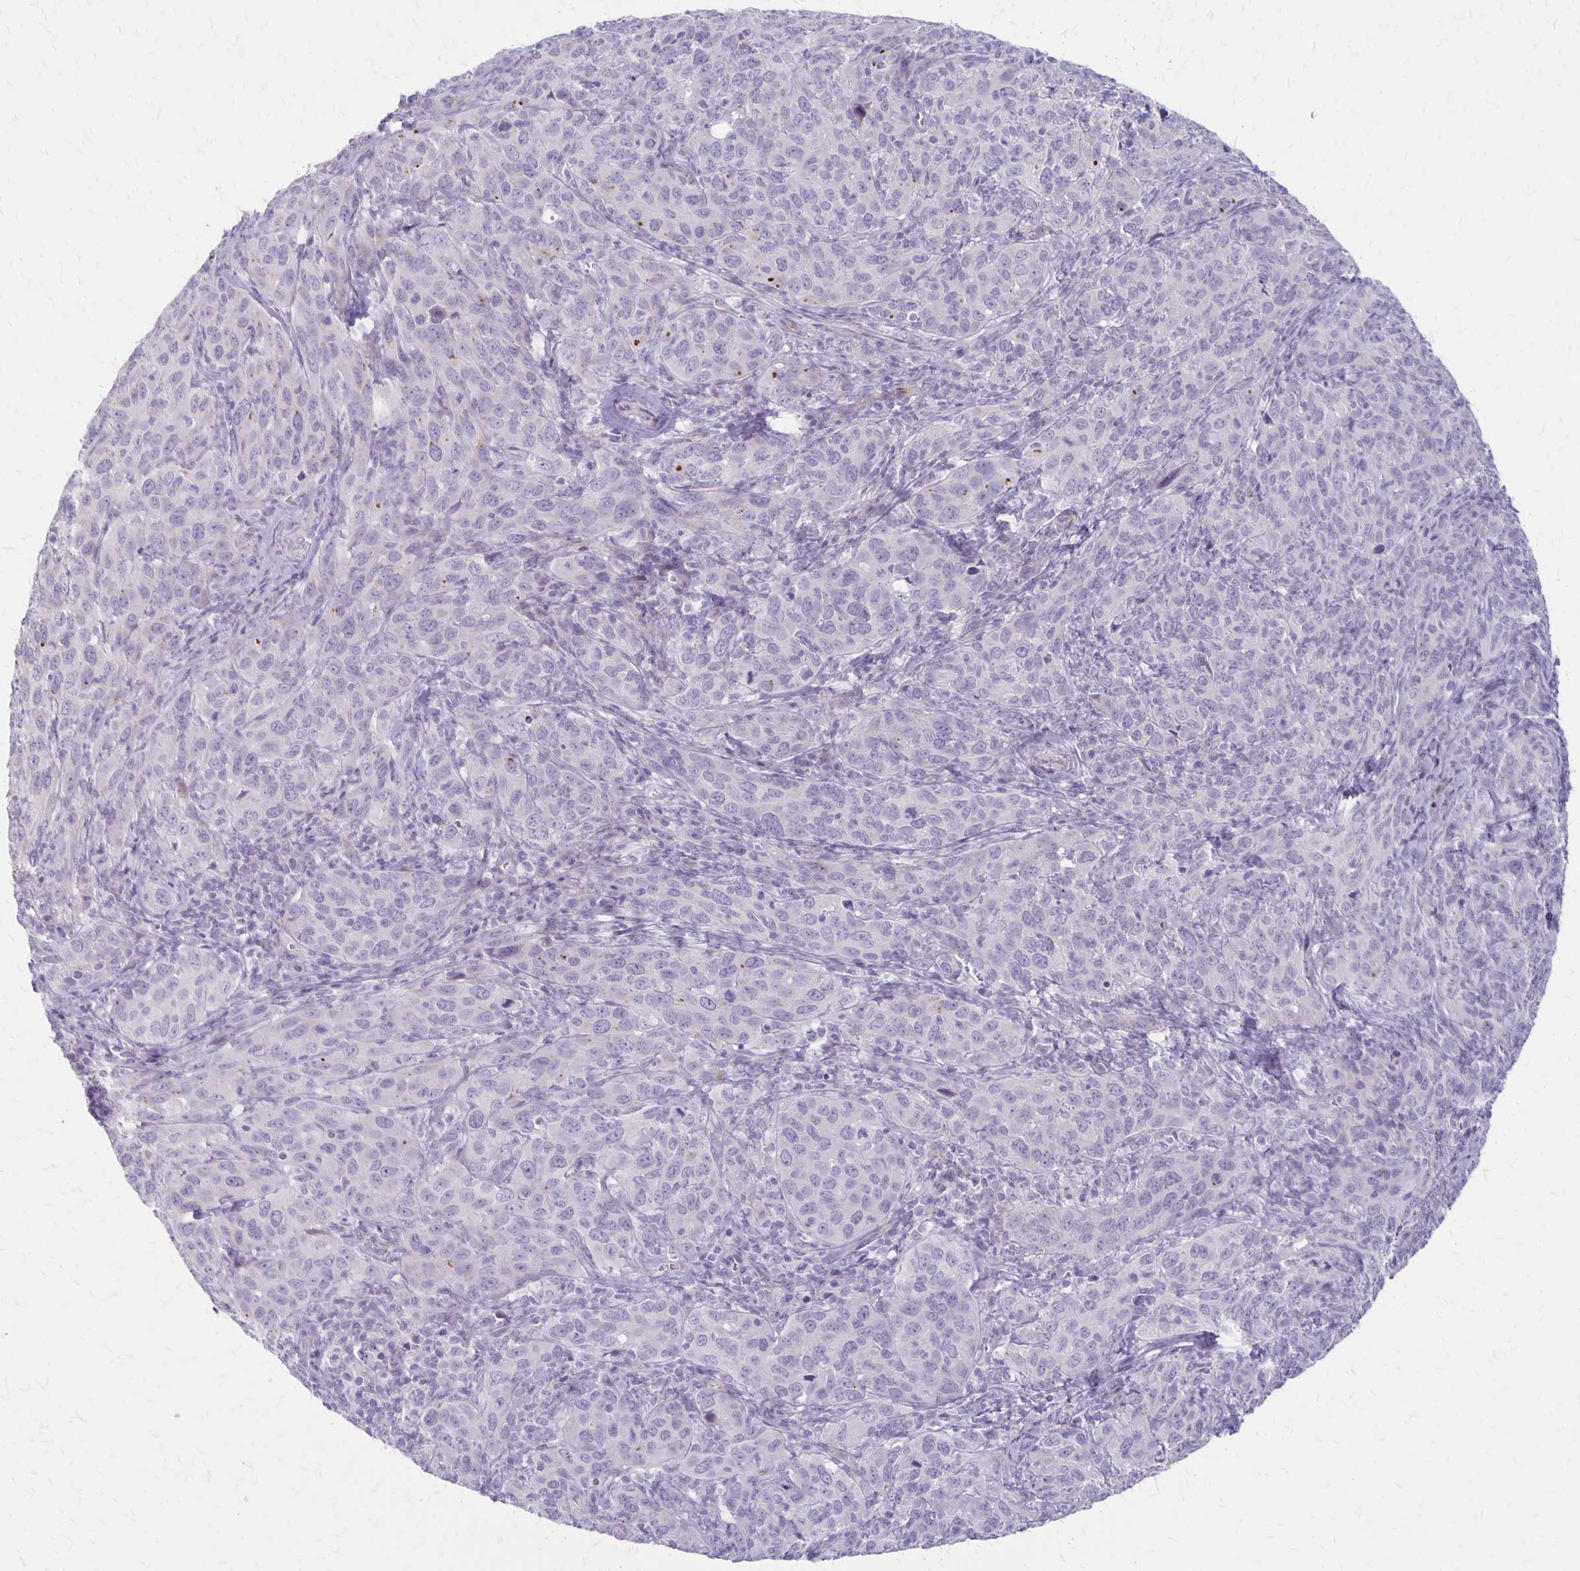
{"staining": {"intensity": "negative", "quantity": "none", "location": "none"}, "tissue": "cervical cancer", "cell_type": "Tumor cells", "image_type": "cancer", "snomed": [{"axis": "morphology", "description": "Normal tissue, NOS"}, {"axis": "morphology", "description": "Squamous cell carcinoma, NOS"}, {"axis": "topography", "description": "Cervix"}], "caption": "This is an immunohistochemistry image of cervical squamous cell carcinoma. There is no staining in tumor cells.", "gene": "HOMER1", "patient": {"sex": "female", "age": 51}}